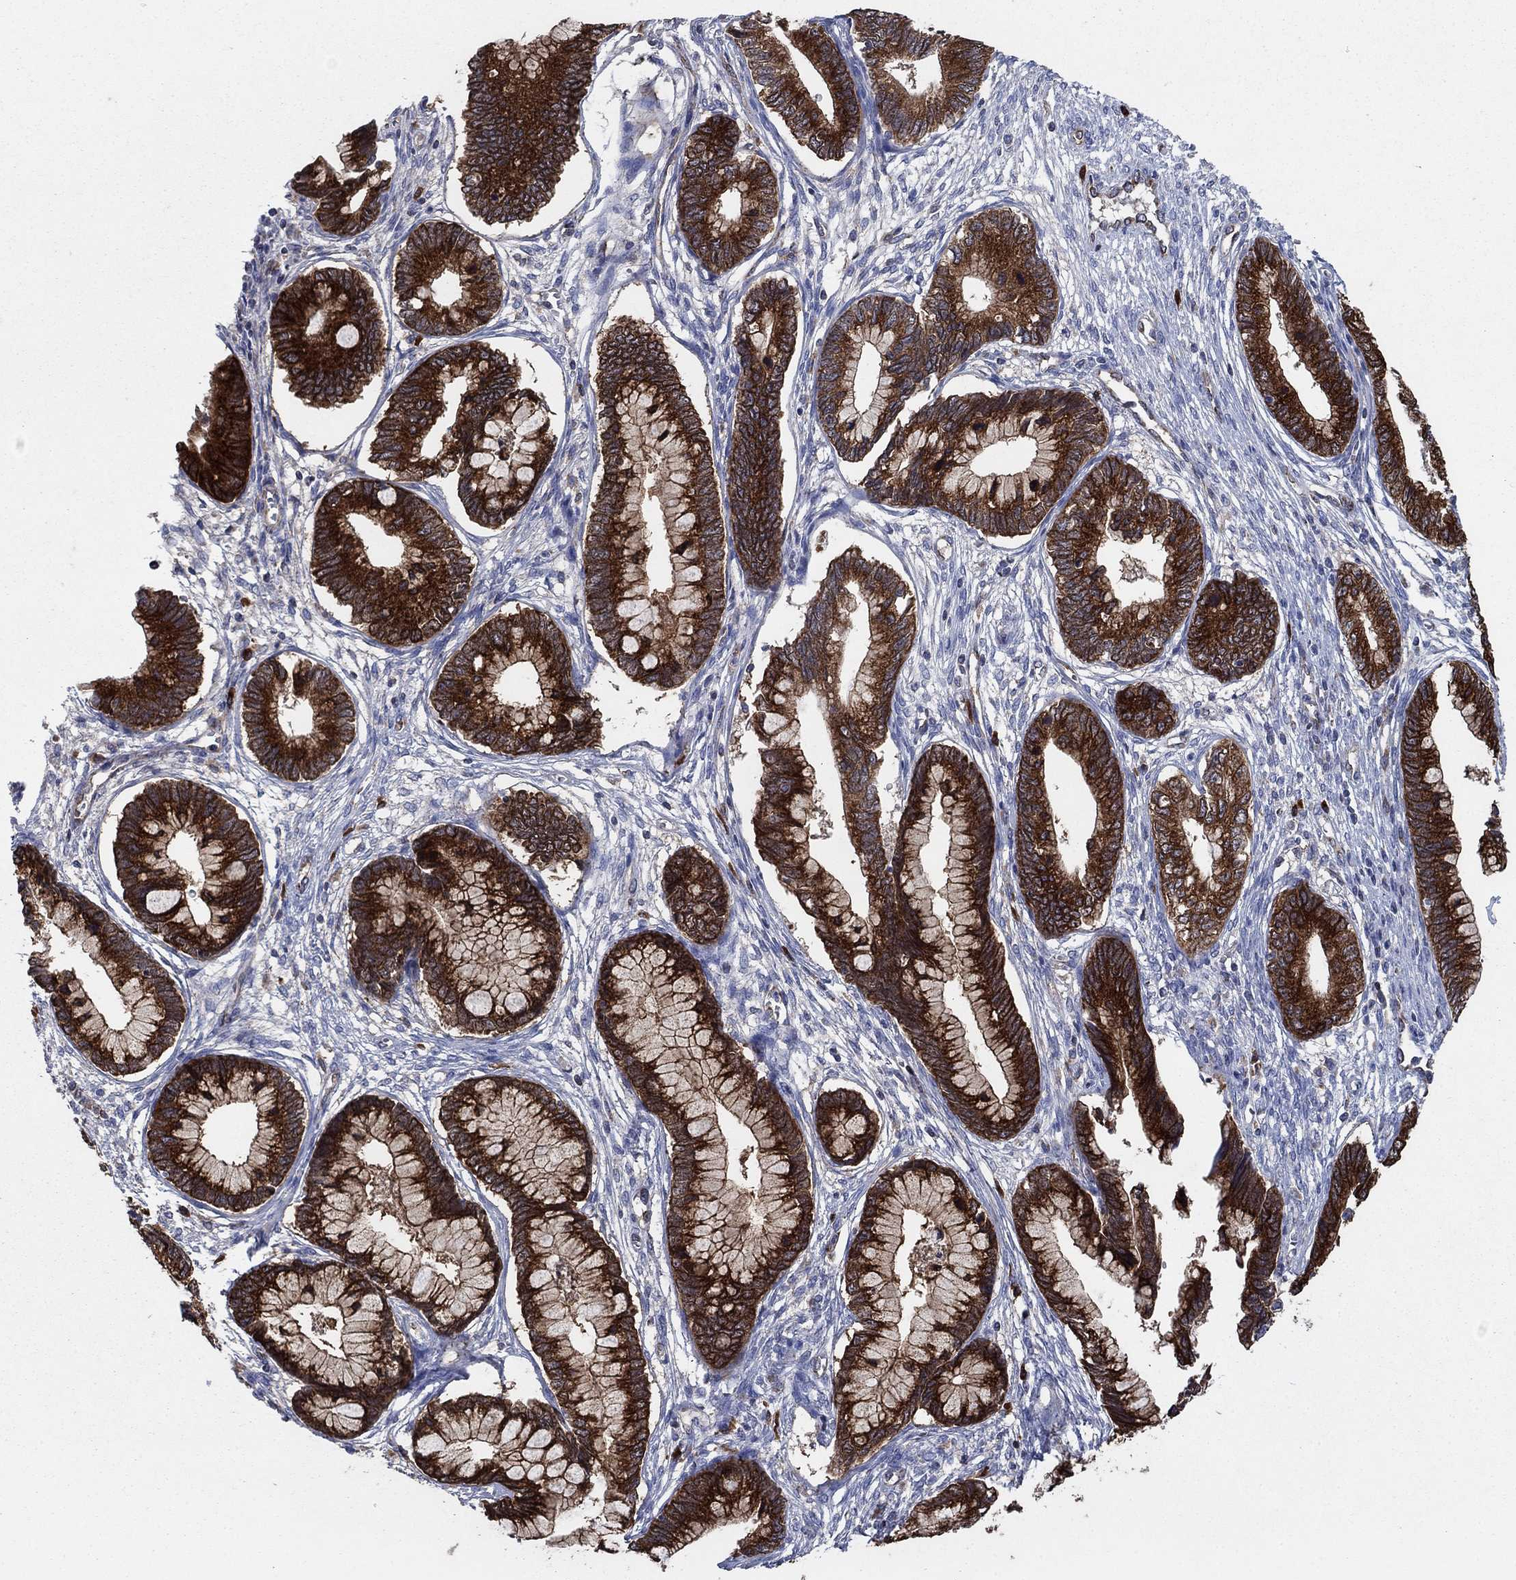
{"staining": {"intensity": "strong", "quantity": ">75%", "location": "cytoplasmic/membranous"}, "tissue": "cervical cancer", "cell_type": "Tumor cells", "image_type": "cancer", "snomed": [{"axis": "morphology", "description": "Adenocarcinoma, NOS"}, {"axis": "topography", "description": "Cervix"}], "caption": "Cervical cancer was stained to show a protein in brown. There is high levels of strong cytoplasmic/membranous expression in approximately >75% of tumor cells.", "gene": "HID1", "patient": {"sex": "female", "age": 44}}